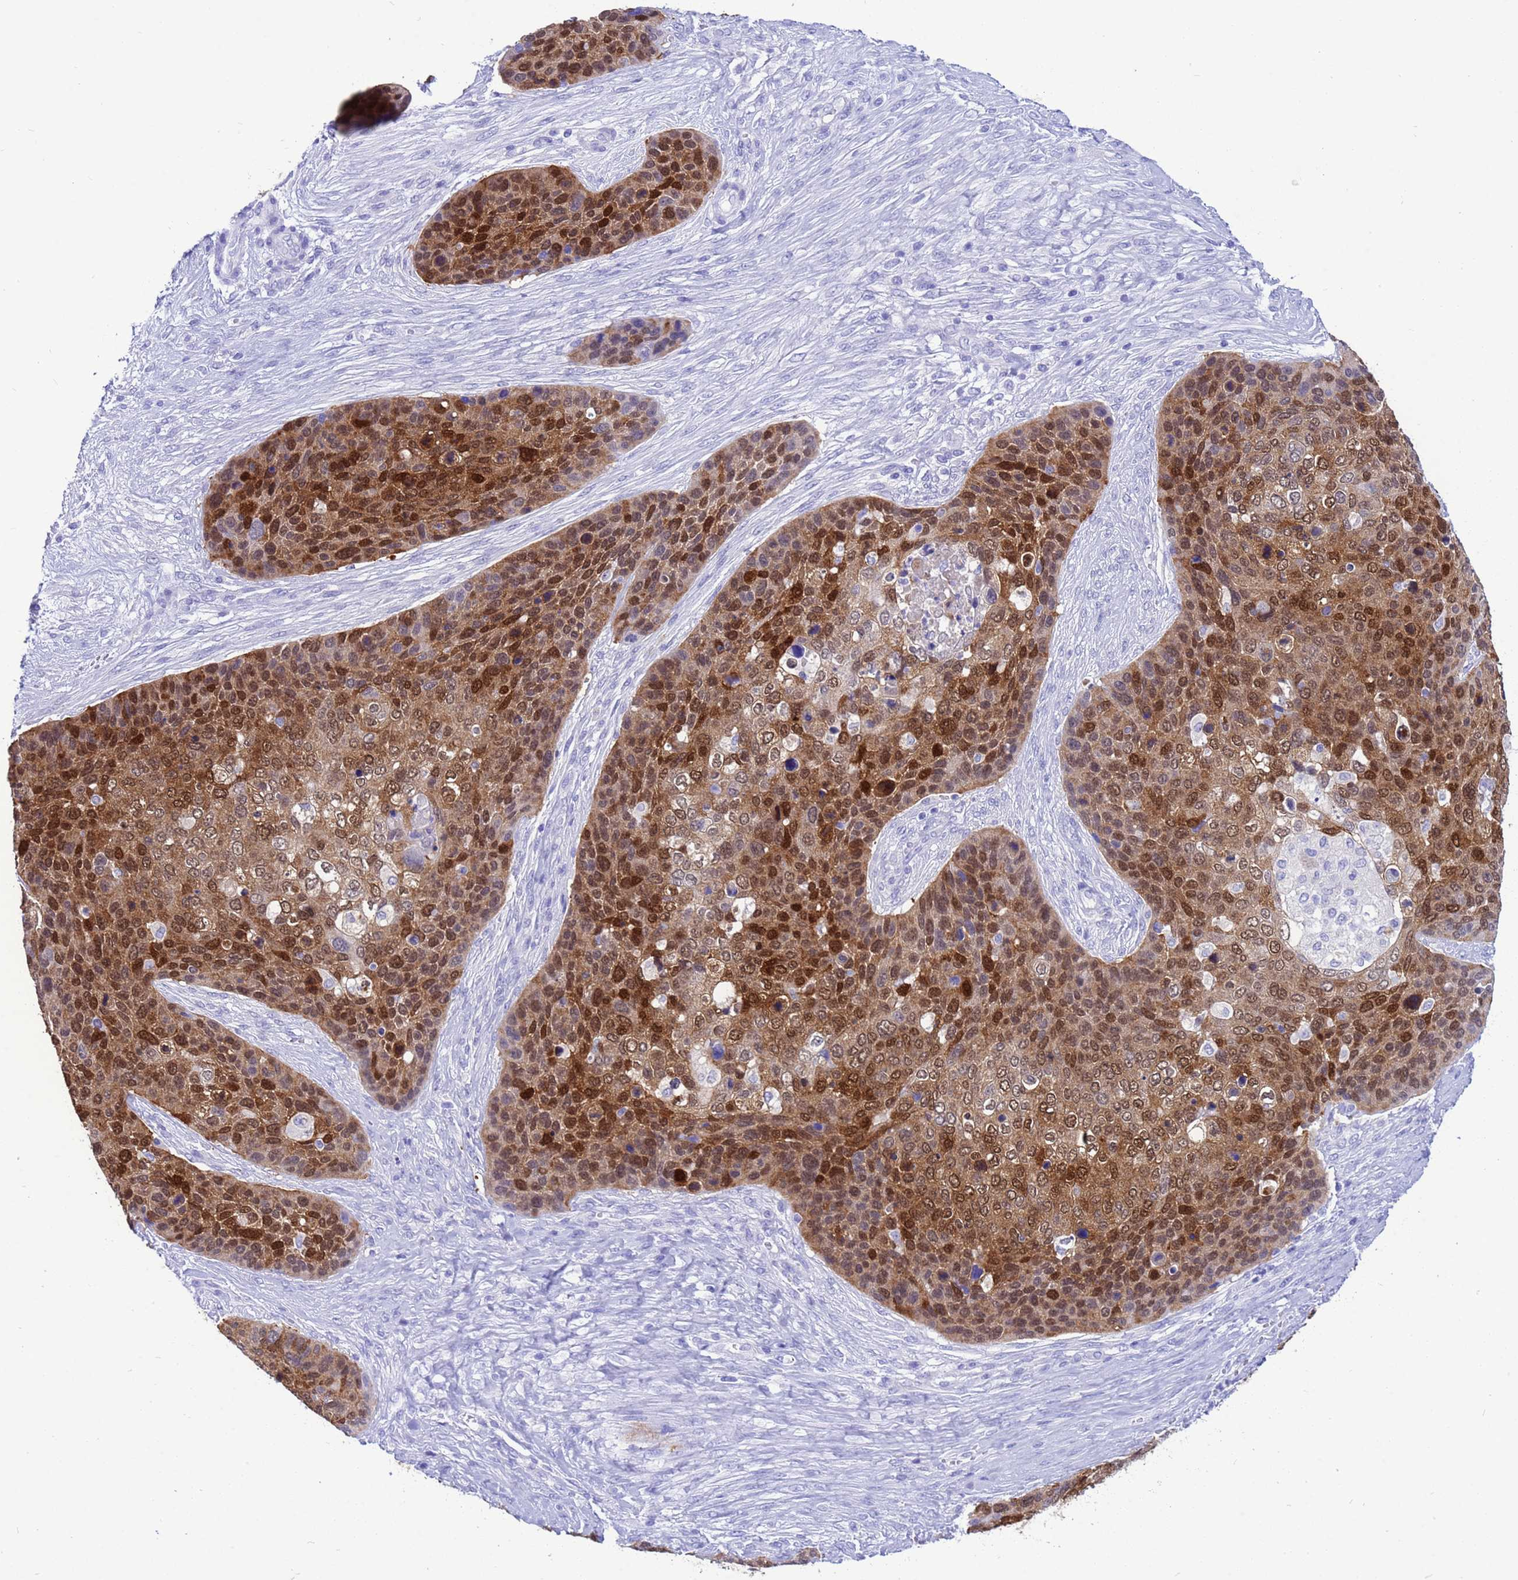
{"staining": {"intensity": "strong", "quantity": ">75%", "location": "cytoplasmic/membranous,nuclear"}, "tissue": "skin cancer", "cell_type": "Tumor cells", "image_type": "cancer", "snomed": [{"axis": "morphology", "description": "Basal cell carcinoma"}, {"axis": "topography", "description": "Skin"}], "caption": "Brown immunohistochemical staining in human skin basal cell carcinoma reveals strong cytoplasmic/membranous and nuclear positivity in about >75% of tumor cells.", "gene": "AKR1C2", "patient": {"sex": "female", "age": 74}}